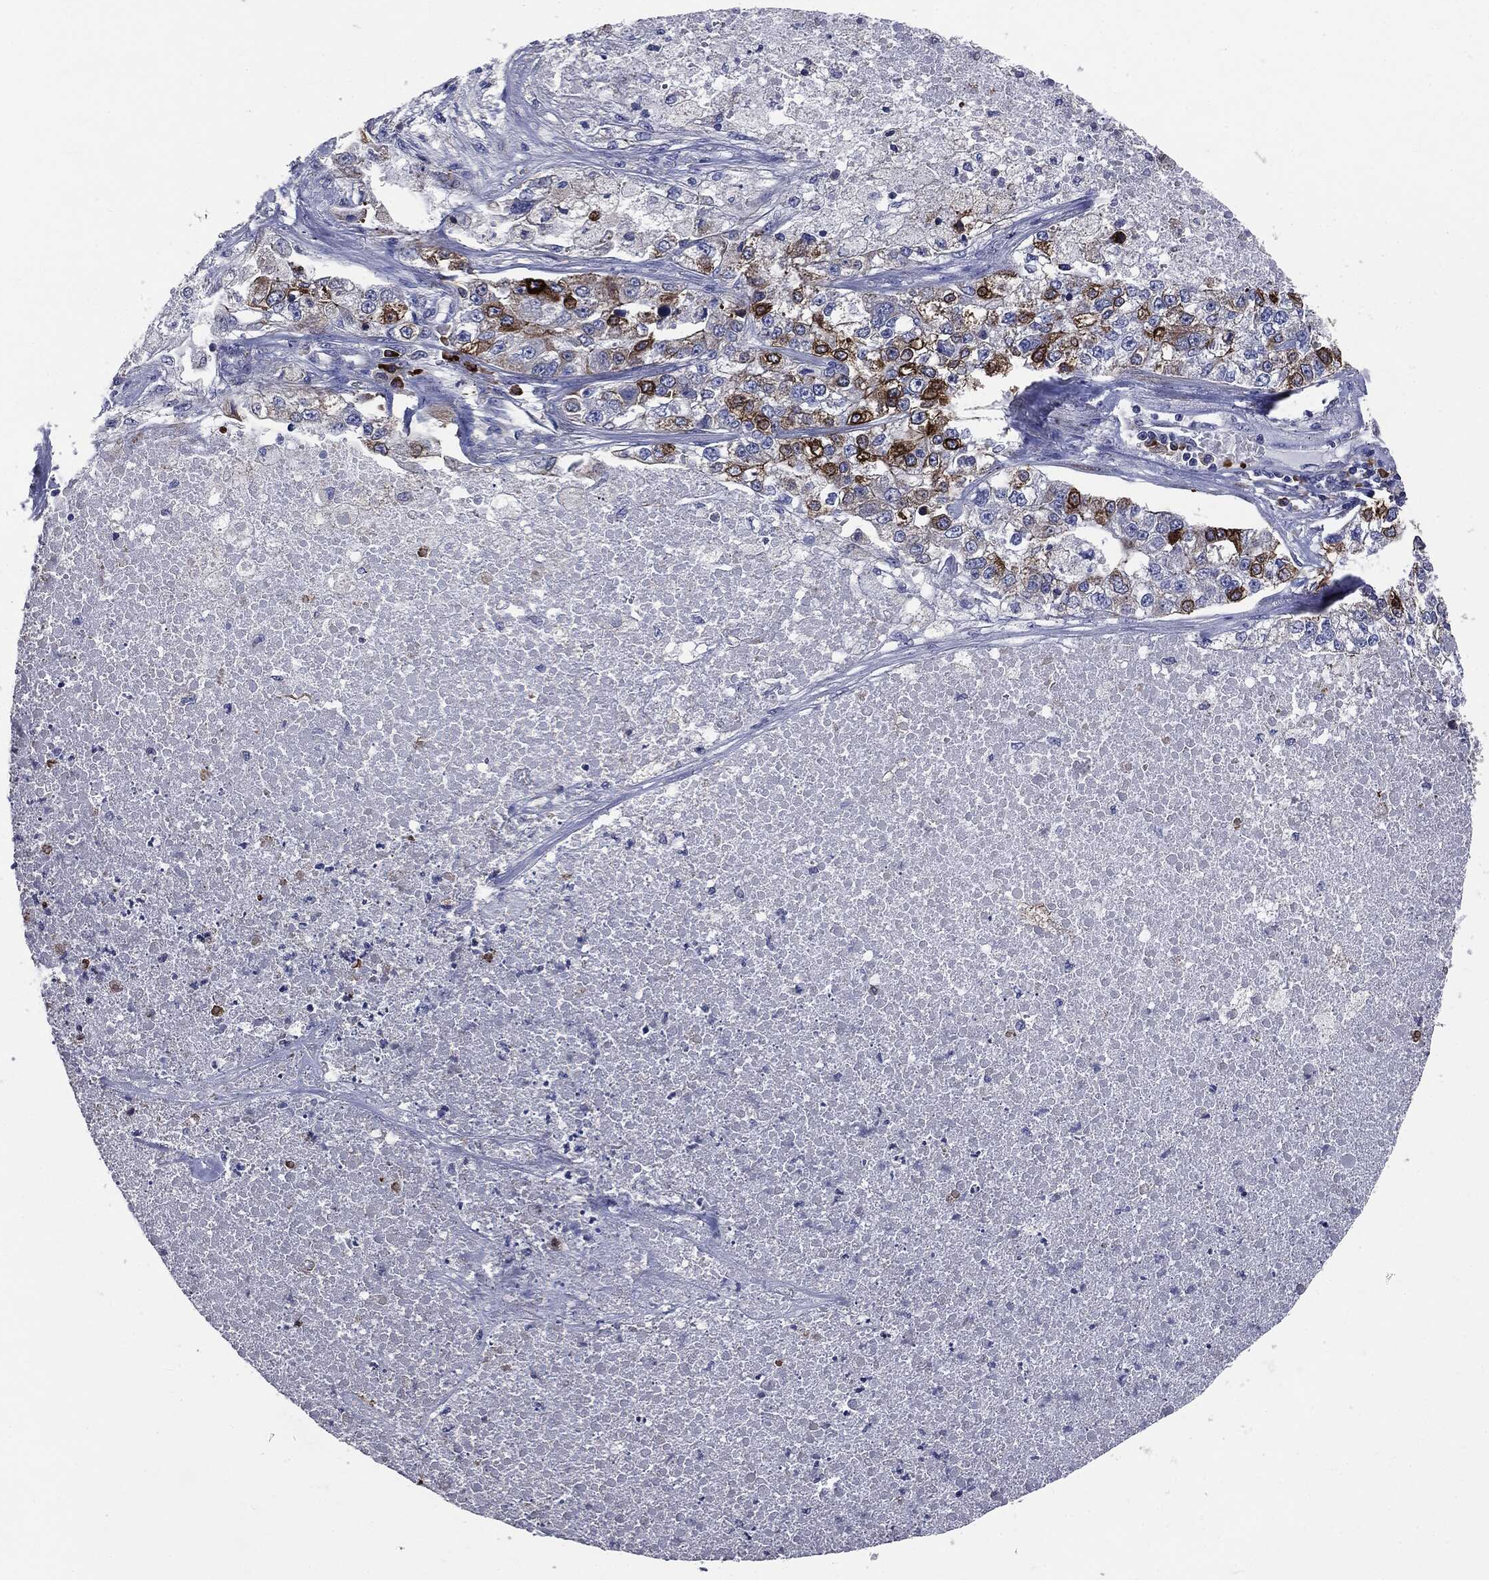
{"staining": {"intensity": "strong", "quantity": "<25%", "location": "cytoplasmic/membranous"}, "tissue": "lung cancer", "cell_type": "Tumor cells", "image_type": "cancer", "snomed": [{"axis": "morphology", "description": "Adenocarcinoma, NOS"}, {"axis": "topography", "description": "Lung"}], "caption": "Lung cancer stained for a protein demonstrates strong cytoplasmic/membranous positivity in tumor cells.", "gene": "PTGS2", "patient": {"sex": "male", "age": 49}}